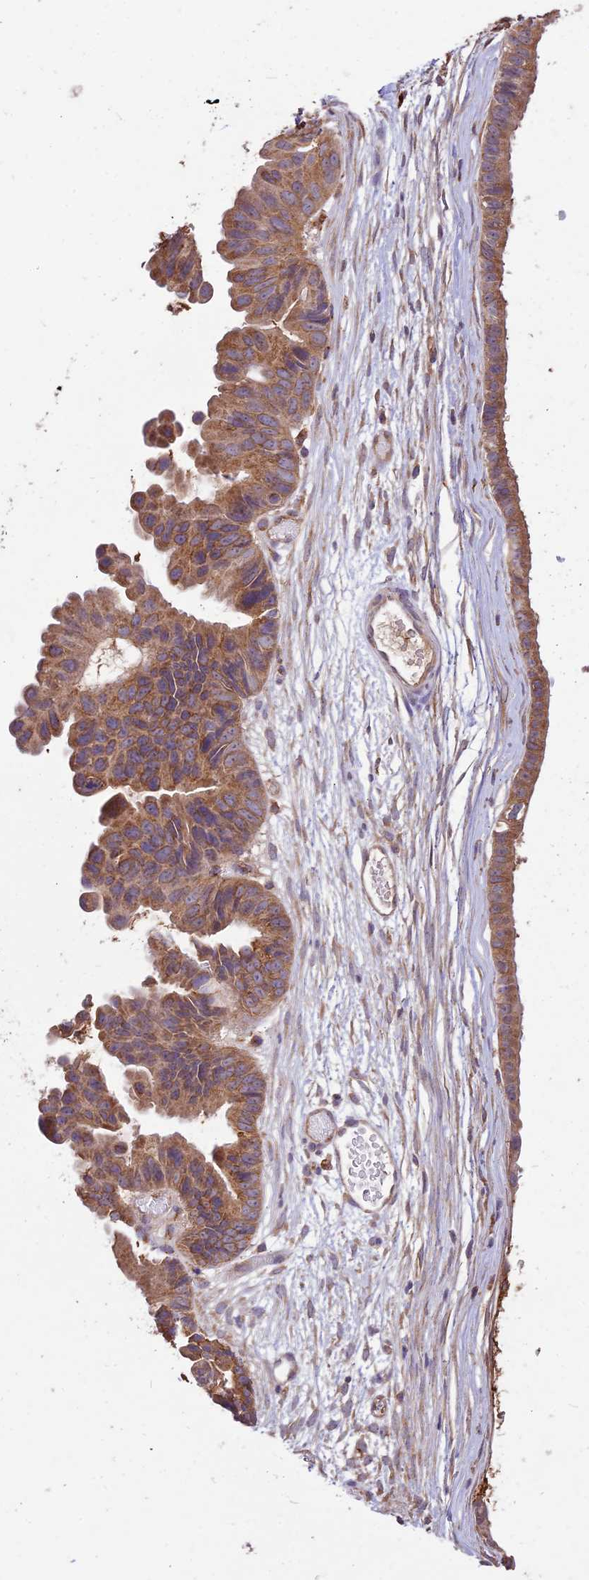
{"staining": {"intensity": "moderate", "quantity": ">75%", "location": "cytoplasmic/membranous"}, "tissue": "ovarian cancer", "cell_type": "Tumor cells", "image_type": "cancer", "snomed": [{"axis": "morphology", "description": "Cystadenocarcinoma, mucinous, NOS"}, {"axis": "topography", "description": "Ovary"}], "caption": "A histopathology image of human ovarian cancer (mucinous cystadenocarcinoma) stained for a protein shows moderate cytoplasmic/membranous brown staining in tumor cells. The staining is performed using DAB (3,3'-diaminobenzidine) brown chromogen to label protein expression. The nuclei are counter-stained blue using hematoxylin.", "gene": "SDHD", "patient": {"sex": "female", "age": 61}}